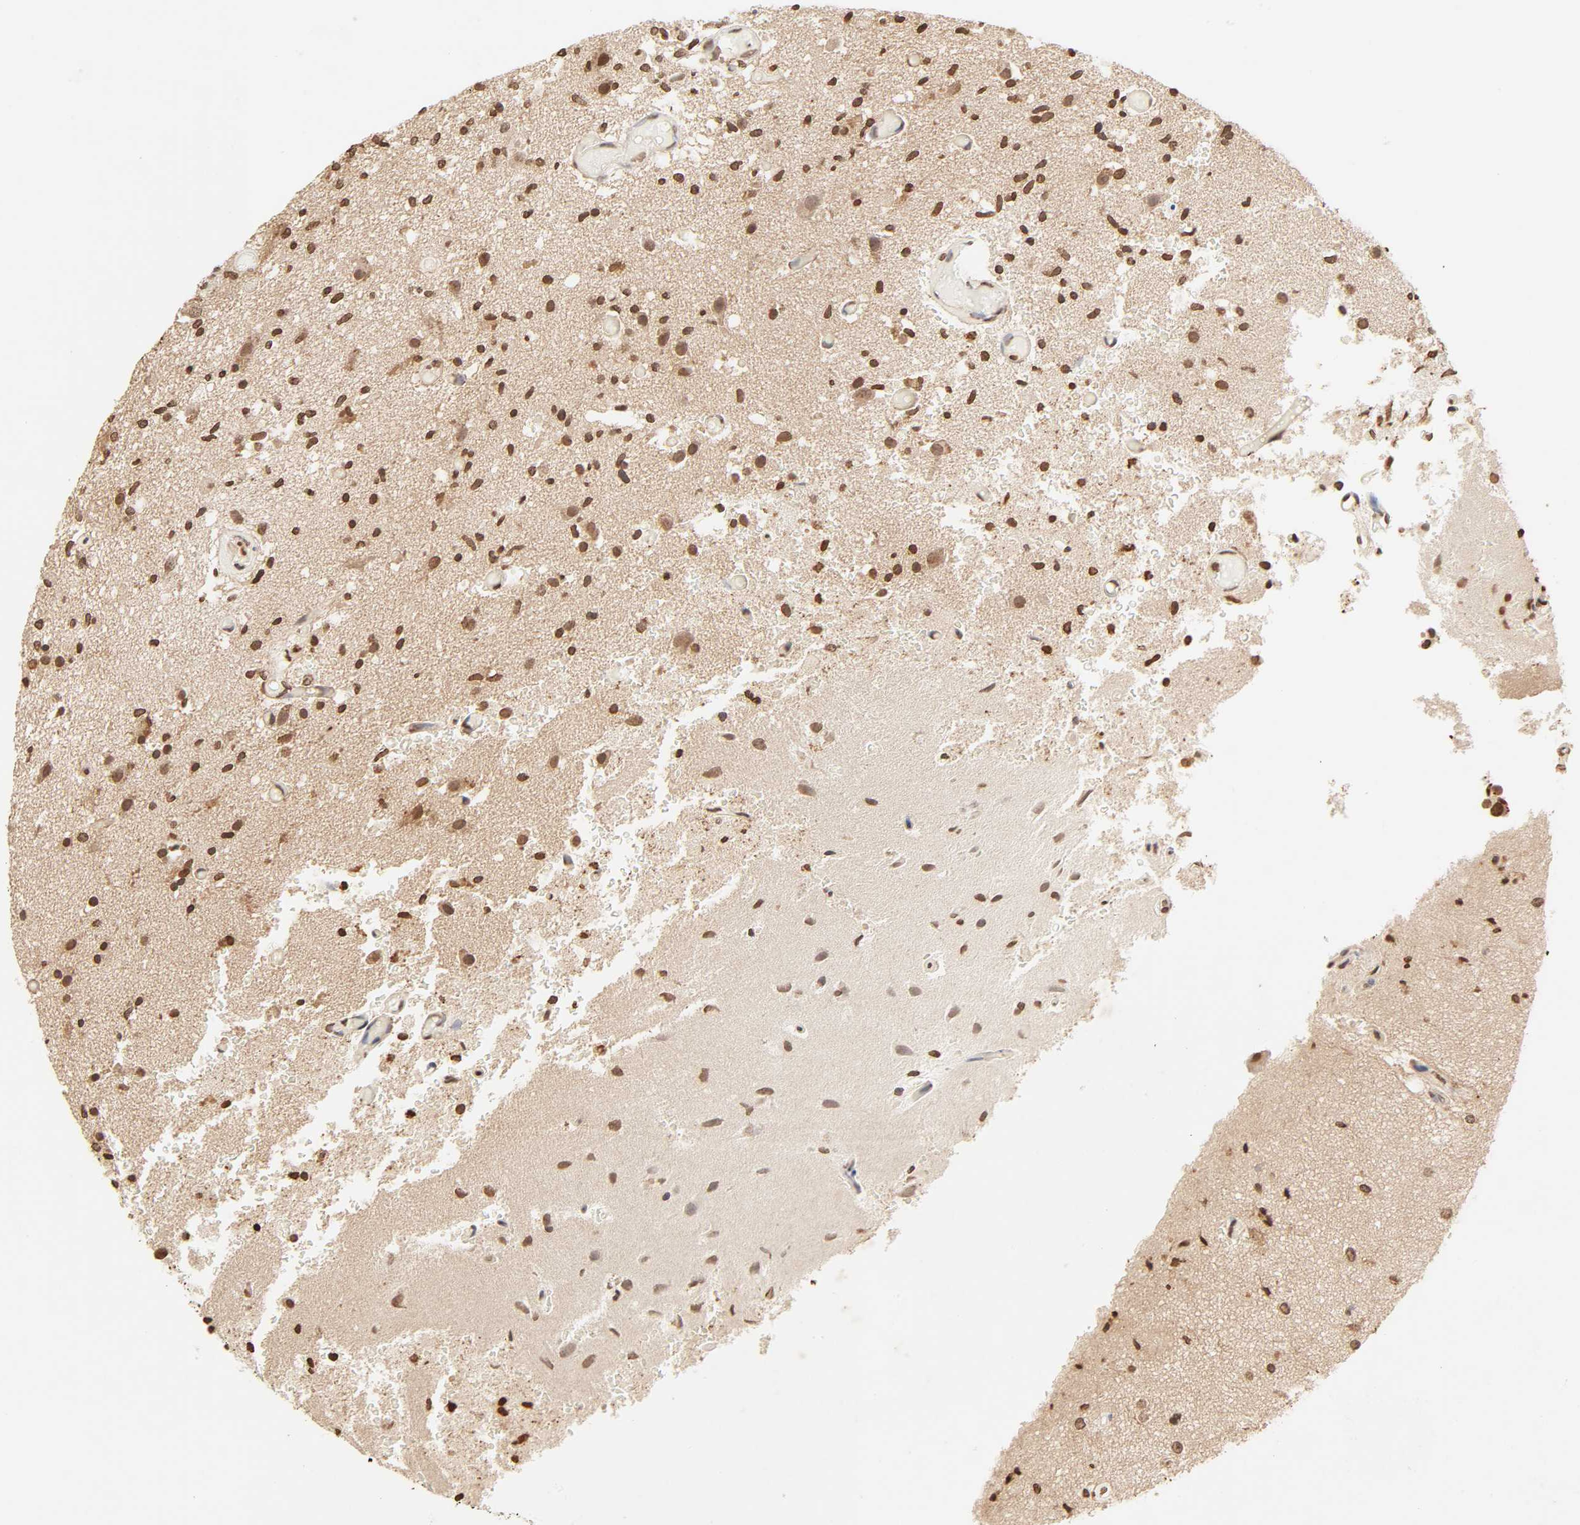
{"staining": {"intensity": "strong", "quantity": ">75%", "location": "cytoplasmic/membranous,nuclear"}, "tissue": "glioma", "cell_type": "Tumor cells", "image_type": "cancer", "snomed": [{"axis": "morphology", "description": "Normal tissue, NOS"}, {"axis": "morphology", "description": "Glioma, malignant, High grade"}, {"axis": "topography", "description": "Cerebral cortex"}], "caption": "Protein staining shows strong cytoplasmic/membranous and nuclear staining in about >75% of tumor cells in malignant glioma (high-grade).", "gene": "TBL1X", "patient": {"sex": "male", "age": 77}}